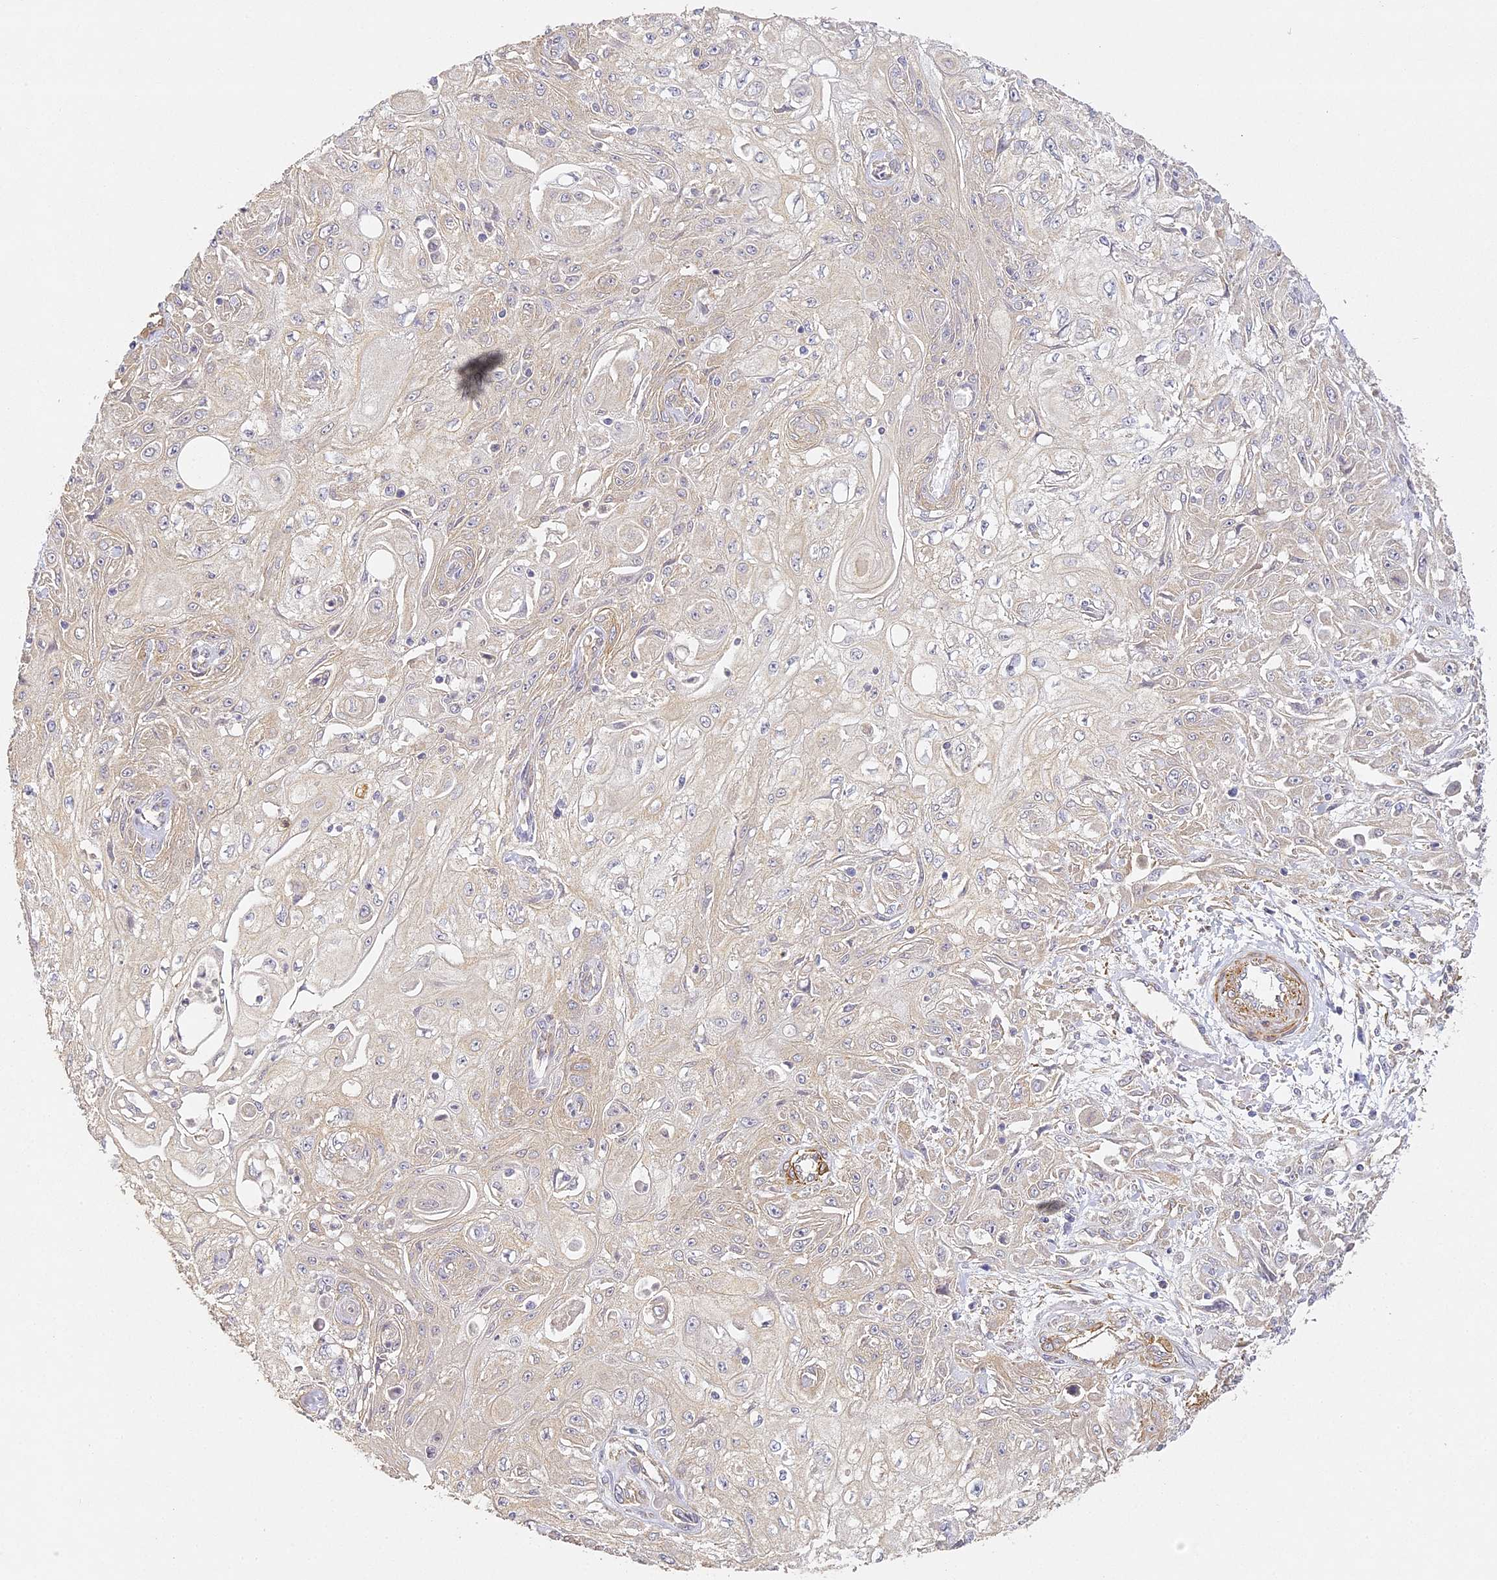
{"staining": {"intensity": "weak", "quantity": "<25%", "location": "cytoplasmic/membranous"}, "tissue": "skin cancer", "cell_type": "Tumor cells", "image_type": "cancer", "snomed": [{"axis": "morphology", "description": "Squamous cell carcinoma, NOS"}, {"axis": "morphology", "description": "Squamous cell carcinoma, metastatic, NOS"}, {"axis": "topography", "description": "Skin"}, {"axis": "topography", "description": "Lymph node"}], "caption": "Immunohistochemistry (IHC) histopathology image of neoplastic tissue: human skin cancer stained with DAB (3,3'-diaminobenzidine) exhibits no significant protein staining in tumor cells. (Brightfield microscopy of DAB (3,3'-diaminobenzidine) immunohistochemistry at high magnification).", "gene": "MED28", "patient": {"sex": "male", "age": 75}}